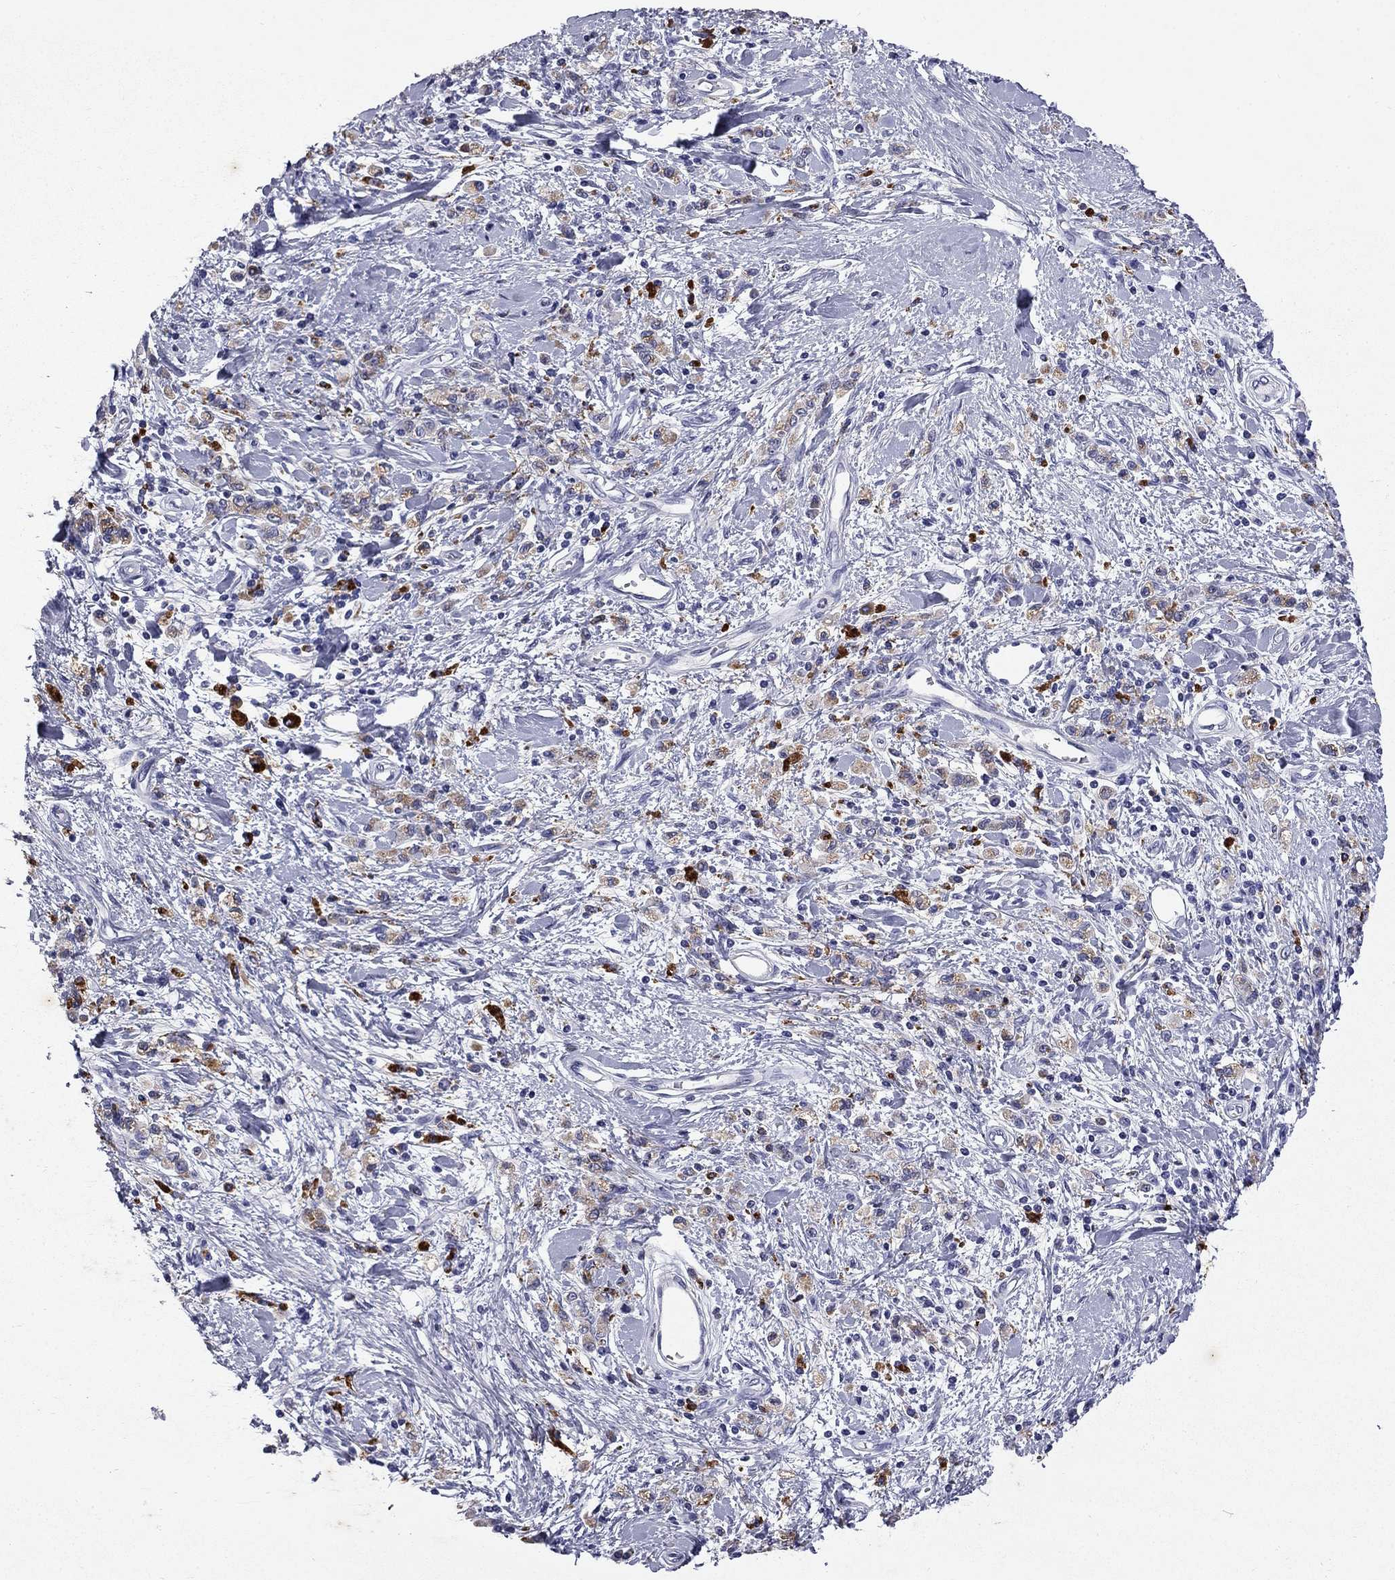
{"staining": {"intensity": "weak", "quantity": ">75%", "location": "cytoplasmic/membranous"}, "tissue": "stomach cancer", "cell_type": "Tumor cells", "image_type": "cancer", "snomed": [{"axis": "morphology", "description": "Adenocarcinoma, NOS"}, {"axis": "topography", "description": "Stomach"}], "caption": "About >75% of tumor cells in human stomach adenocarcinoma reveal weak cytoplasmic/membranous protein staining as visualized by brown immunohistochemical staining.", "gene": "MADCAM1", "patient": {"sex": "male", "age": 77}}